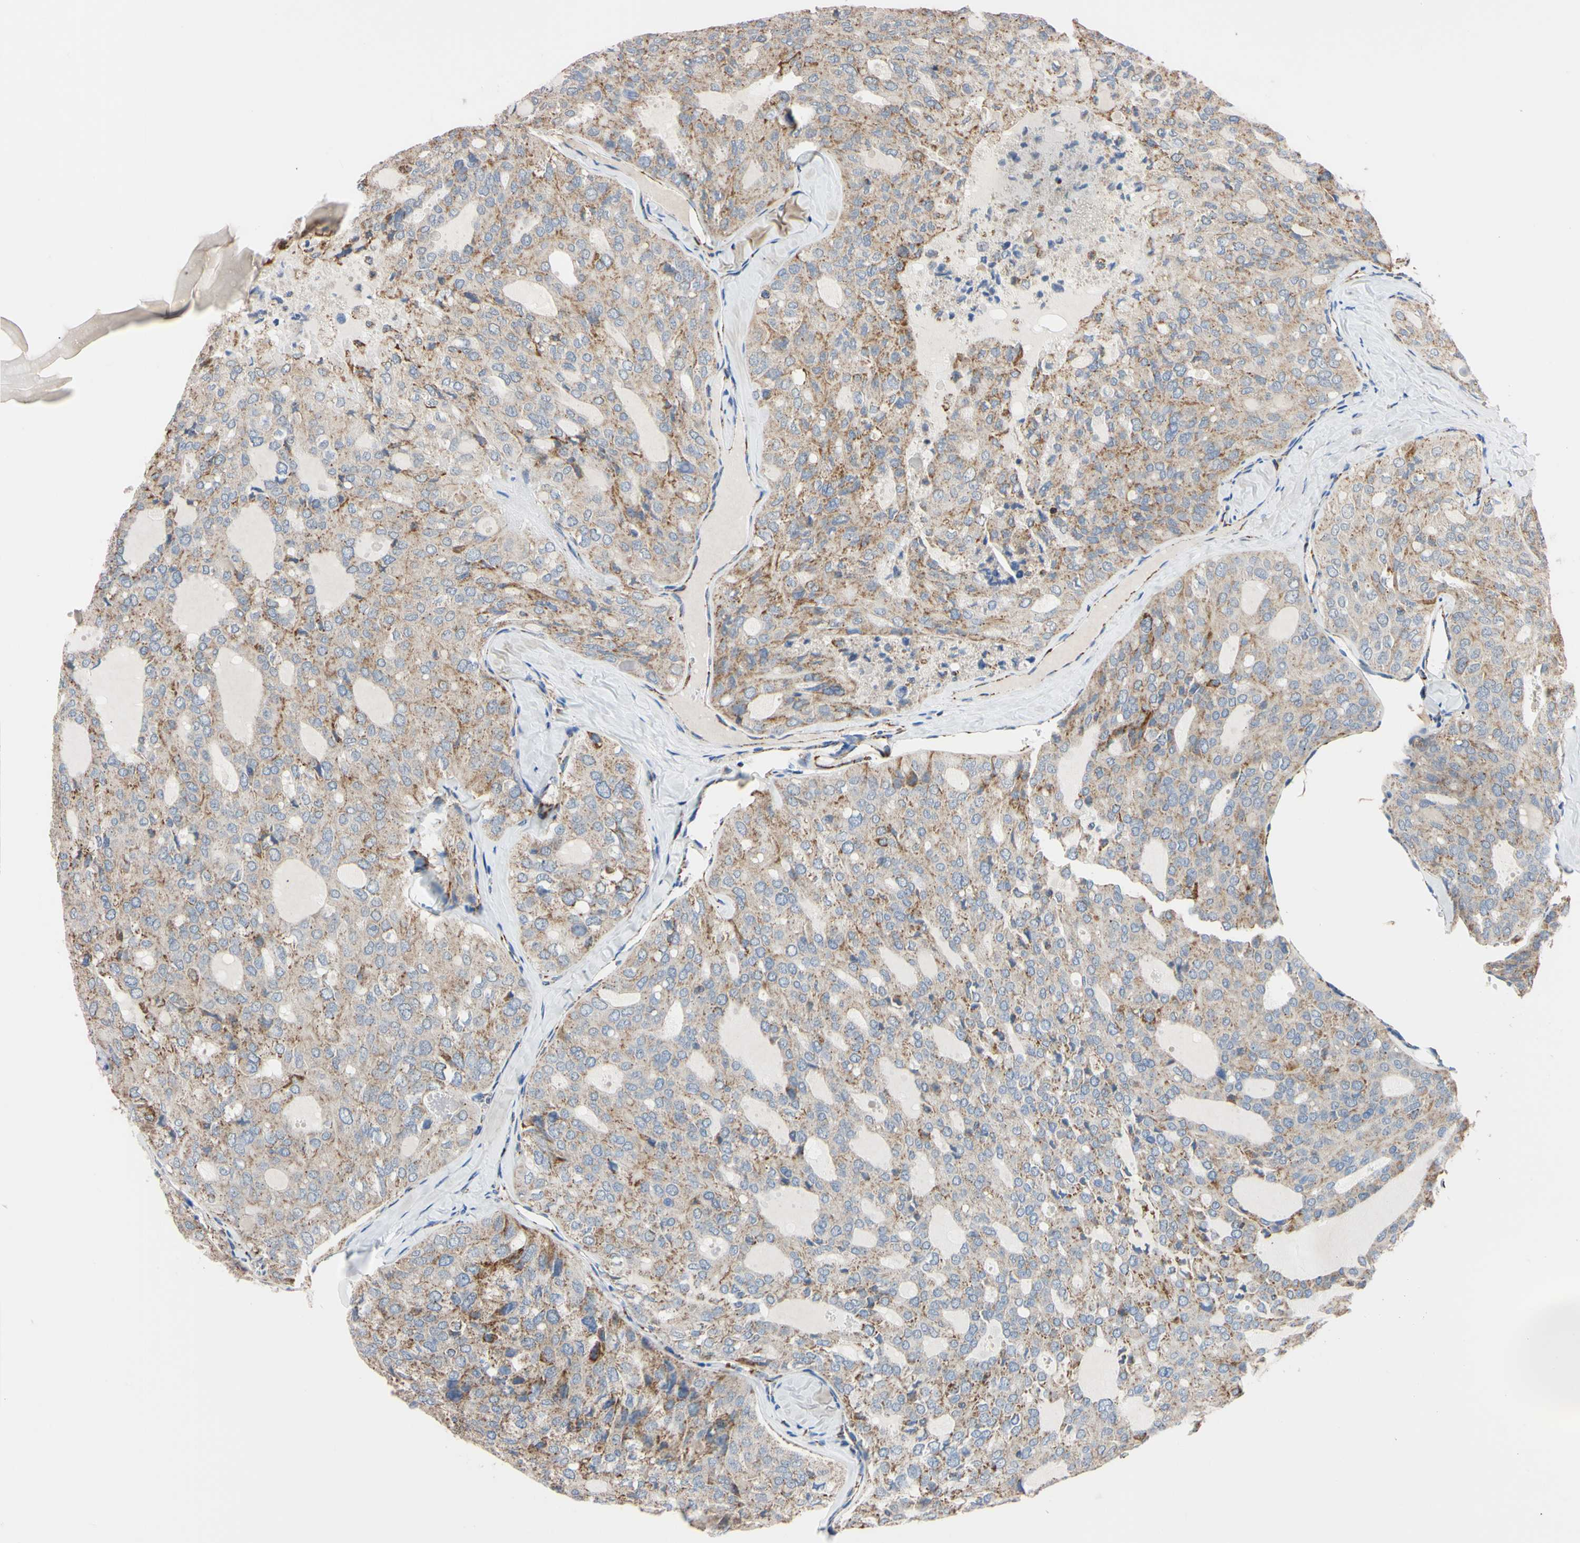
{"staining": {"intensity": "moderate", "quantity": "25%-75%", "location": "cytoplasmic/membranous"}, "tissue": "thyroid cancer", "cell_type": "Tumor cells", "image_type": "cancer", "snomed": [{"axis": "morphology", "description": "Follicular adenoma carcinoma, NOS"}, {"axis": "topography", "description": "Thyroid gland"}], "caption": "Thyroid cancer (follicular adenoma carcinoma) stained with a protein marker demonstrates moderate staining in tumor cells.", "gene": "CLPP", "patient": {"sex": "male", "age": 75}}